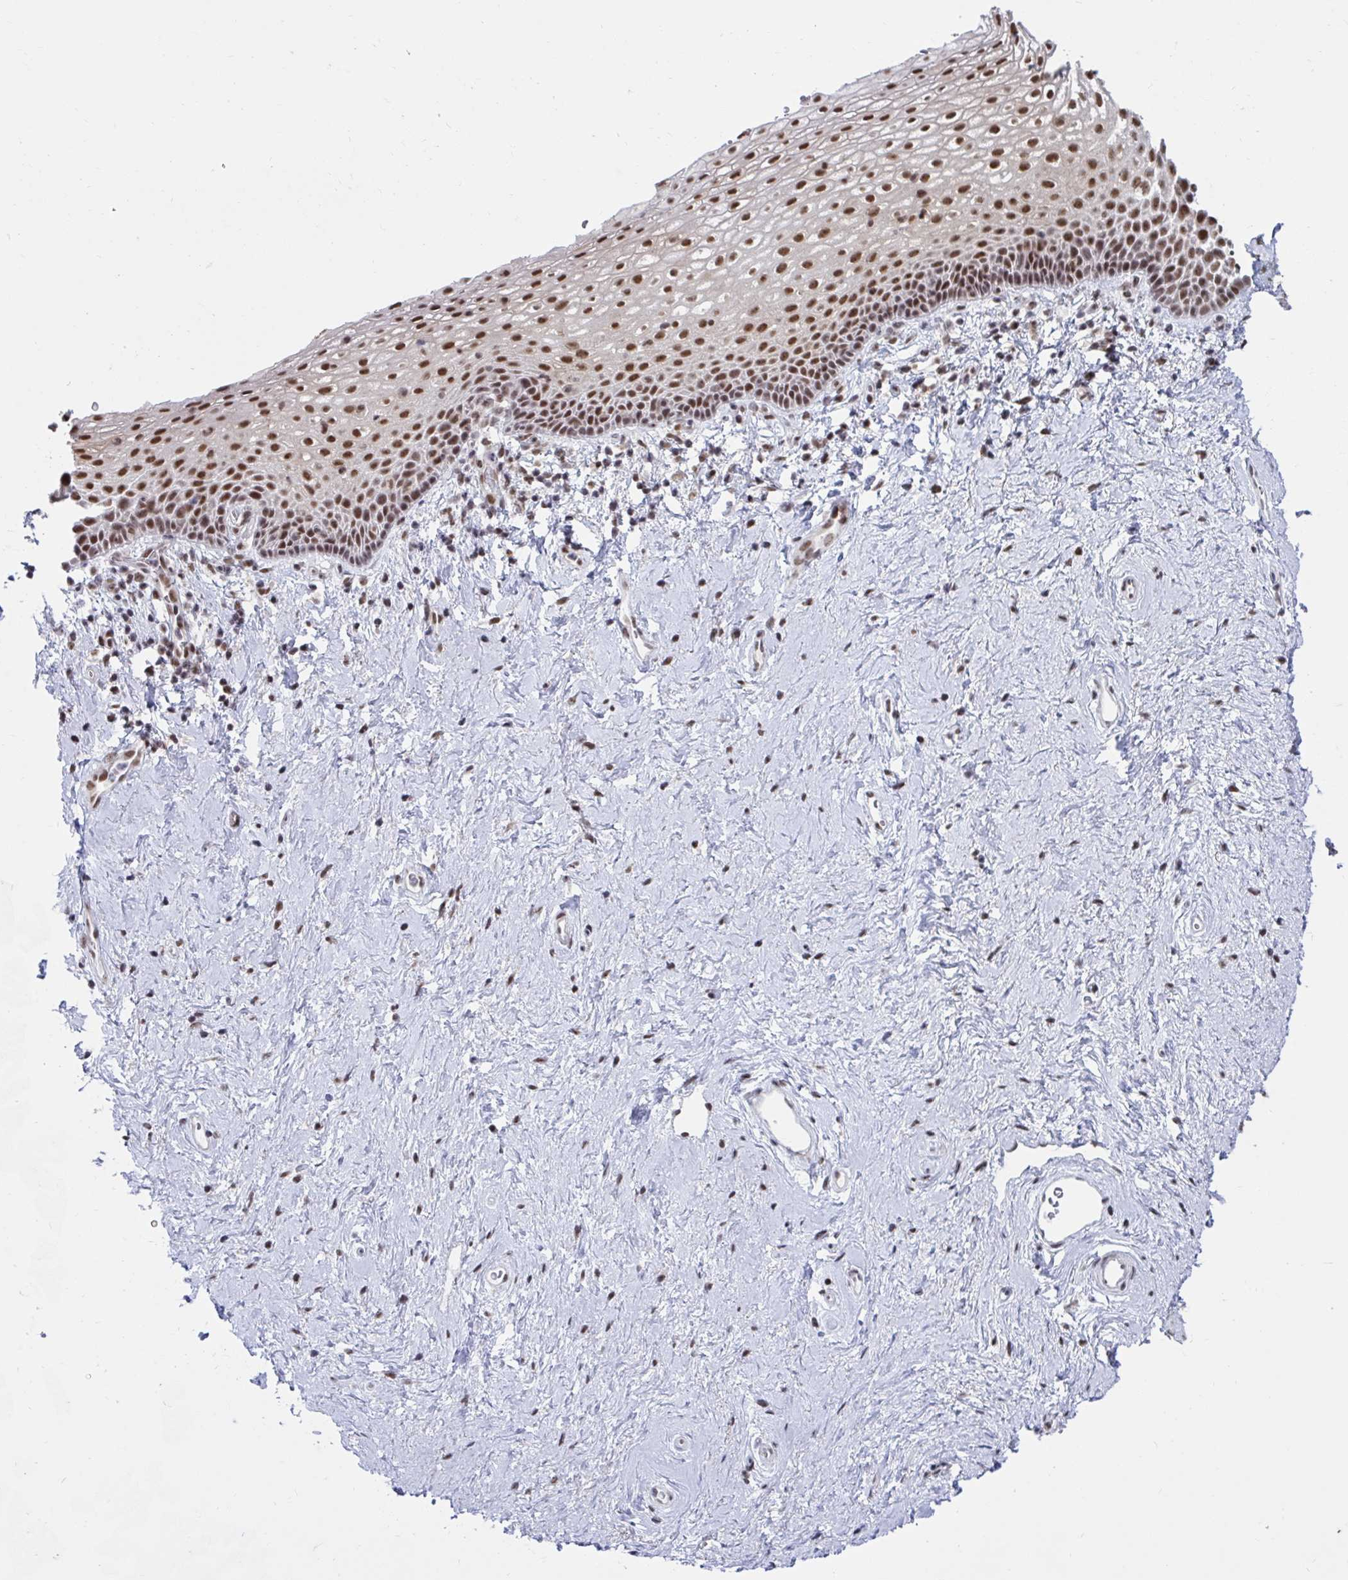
{"staining": {"intensity": "moderate", "quantity": ">75%", "location": "nuclear"}, "tissue": "vagina", "cell_type": "Squamous epithelial cells", "image_type": "normal", "snomed": [{"axis": "morphology", "description": "Normal tissue, NOS"}, {"axis": "topography", "description": "Vagina"}], "caption": "Immunohistochemical staining of unremarkable vagina shows >75% levels of moderate nuclear protein staining in approximately >75% of squamous epithelial cells.", "gene": "PHF10", "patient": {"sex": "female", "age": 61}}